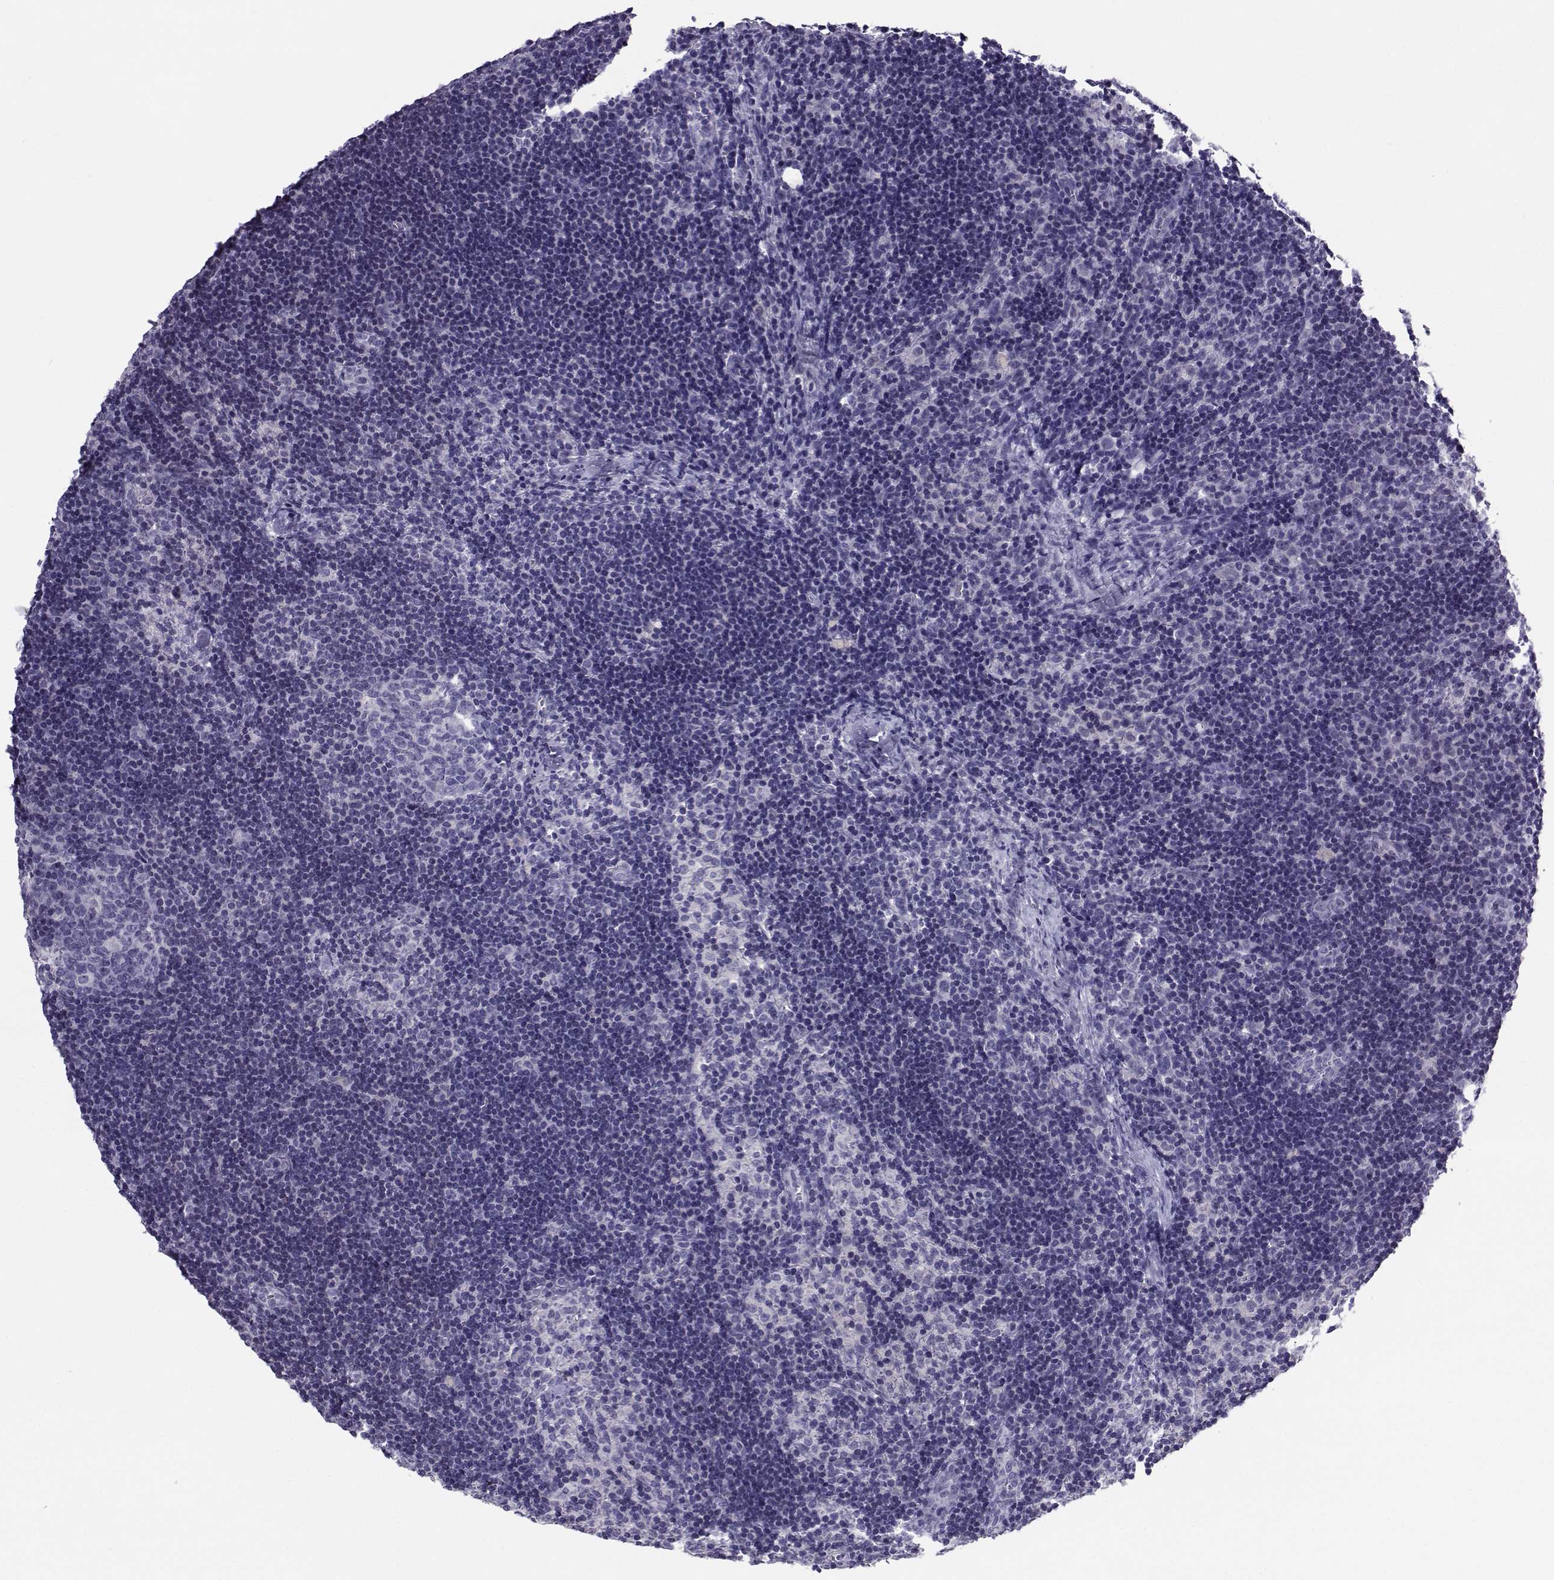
{"staining": {"intensity": "negative", "quantity": "none", "location": "none"}, "tissue": "lymph node", "cell_type": "Germinal center cells", "image_type": "normal", "snomed": [{"axis": "morphology", "description": "Normal tissue, NOS"}, {"axis": "topography", "description": "Lymph node"}], "caption": "DAB immunohistochemical staining of unremarkable lymph node exhibits no significant positivity in germinal center cells. (Stains: DAB immunohistochemistry with hematoxylin counter stain, Microscopy: brightfield microscopy at high magnification).", "gene": "PGK1", "patient": {"sex": "female", "age": 52}}